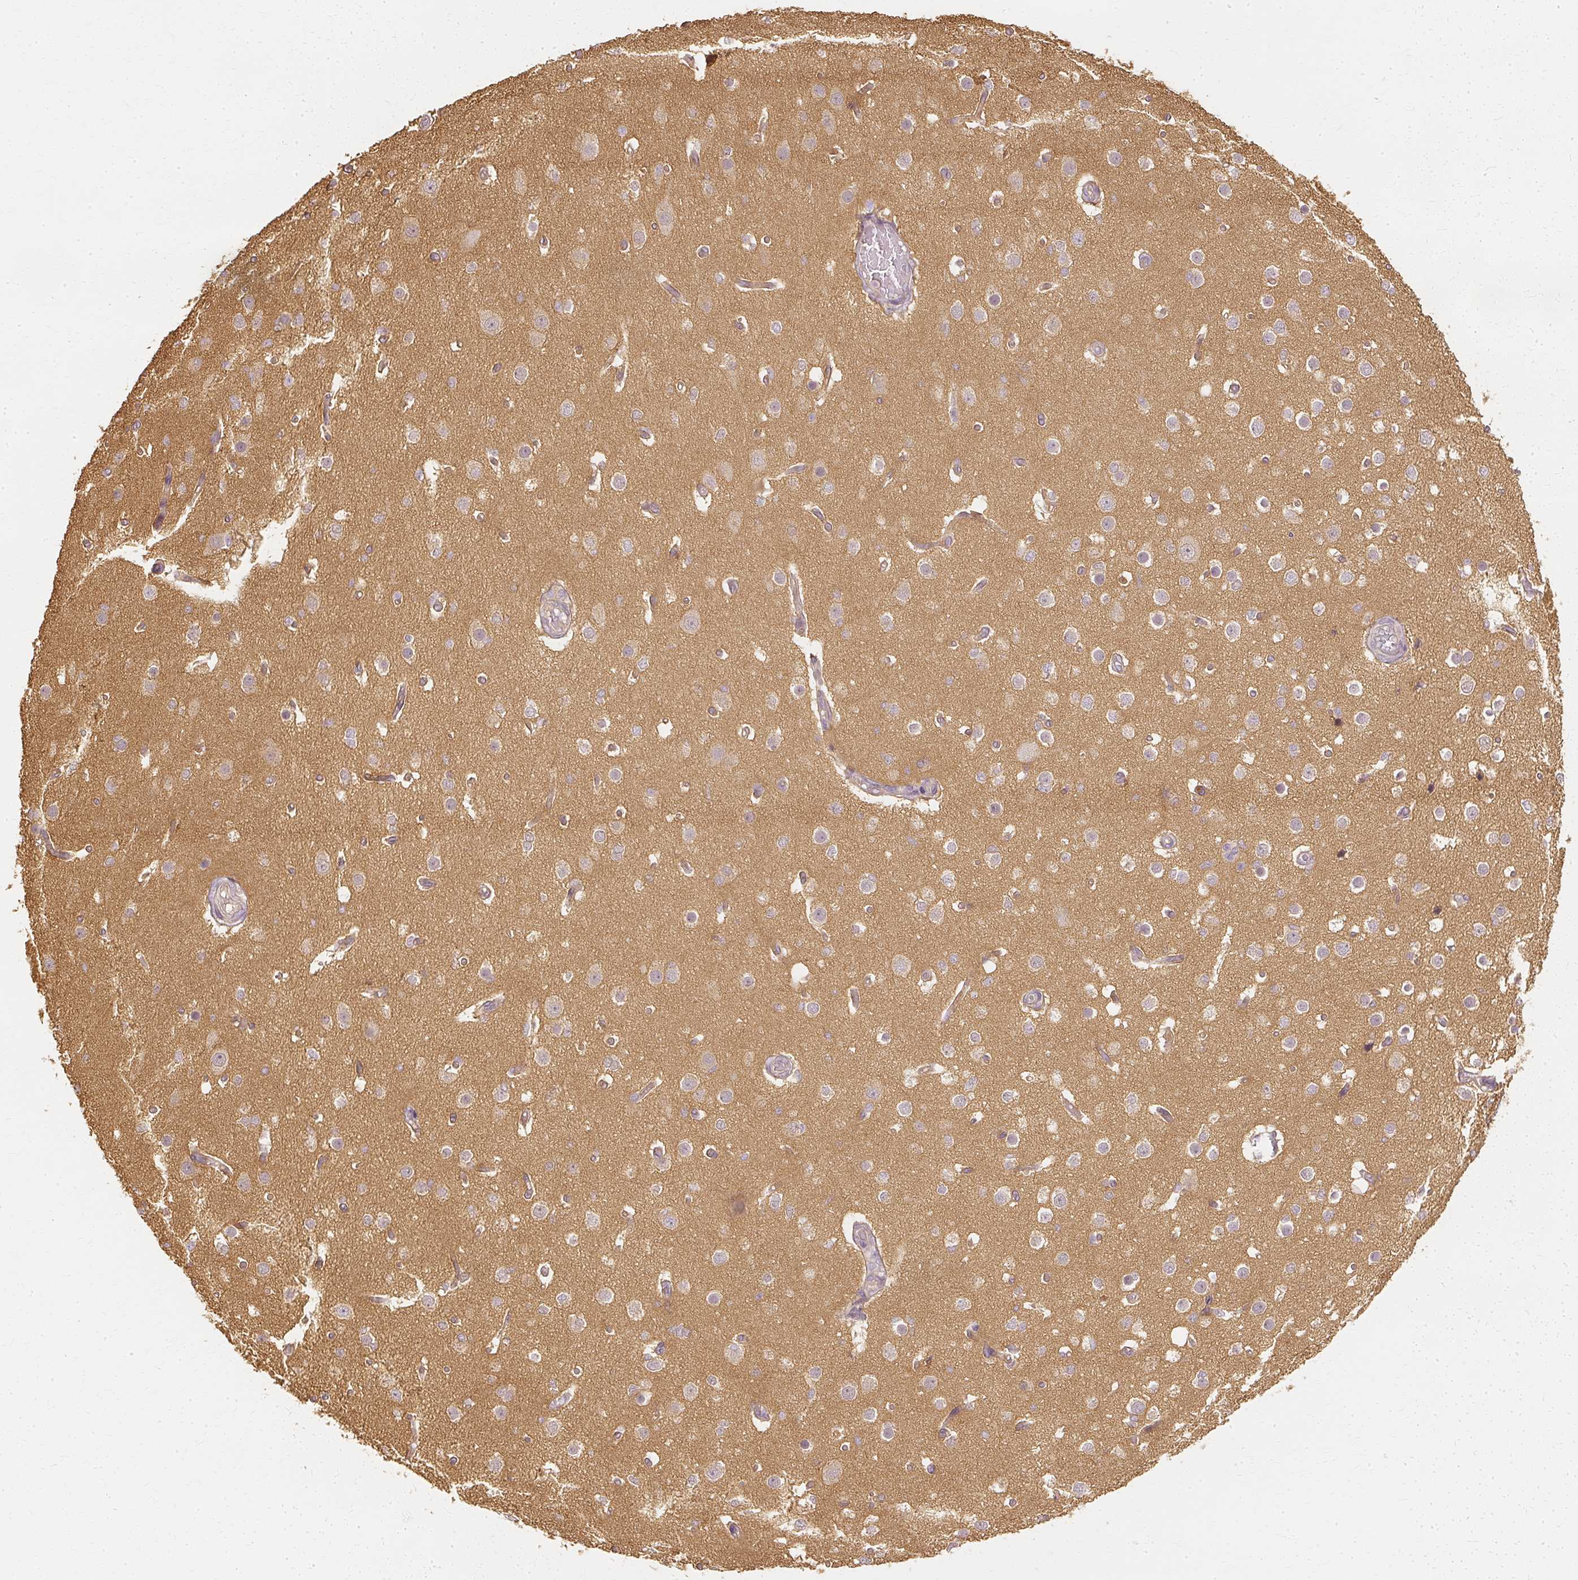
{"staining": {"intensity": "negative", "quantity": "none", "location": "none"}, "tissue": "cerebral cortex", "cell_type": "Endothelial cells", "image_type": "normal", "snomed": [{"axis": "morphology", "description": "Normal tissue, NOS"}, {"axis": "morphology", "description": "Inflammation, NOS"}, {"axis": "topography", "description": "Cerebral cortex"}], "caption": "IHC micrograph of benign human cerebral cortex stained for a protein (brown), which displays no positivity in endothelial cells.", "gene": "GNAQ", "patient": {"sex": "male", "age": 6}}